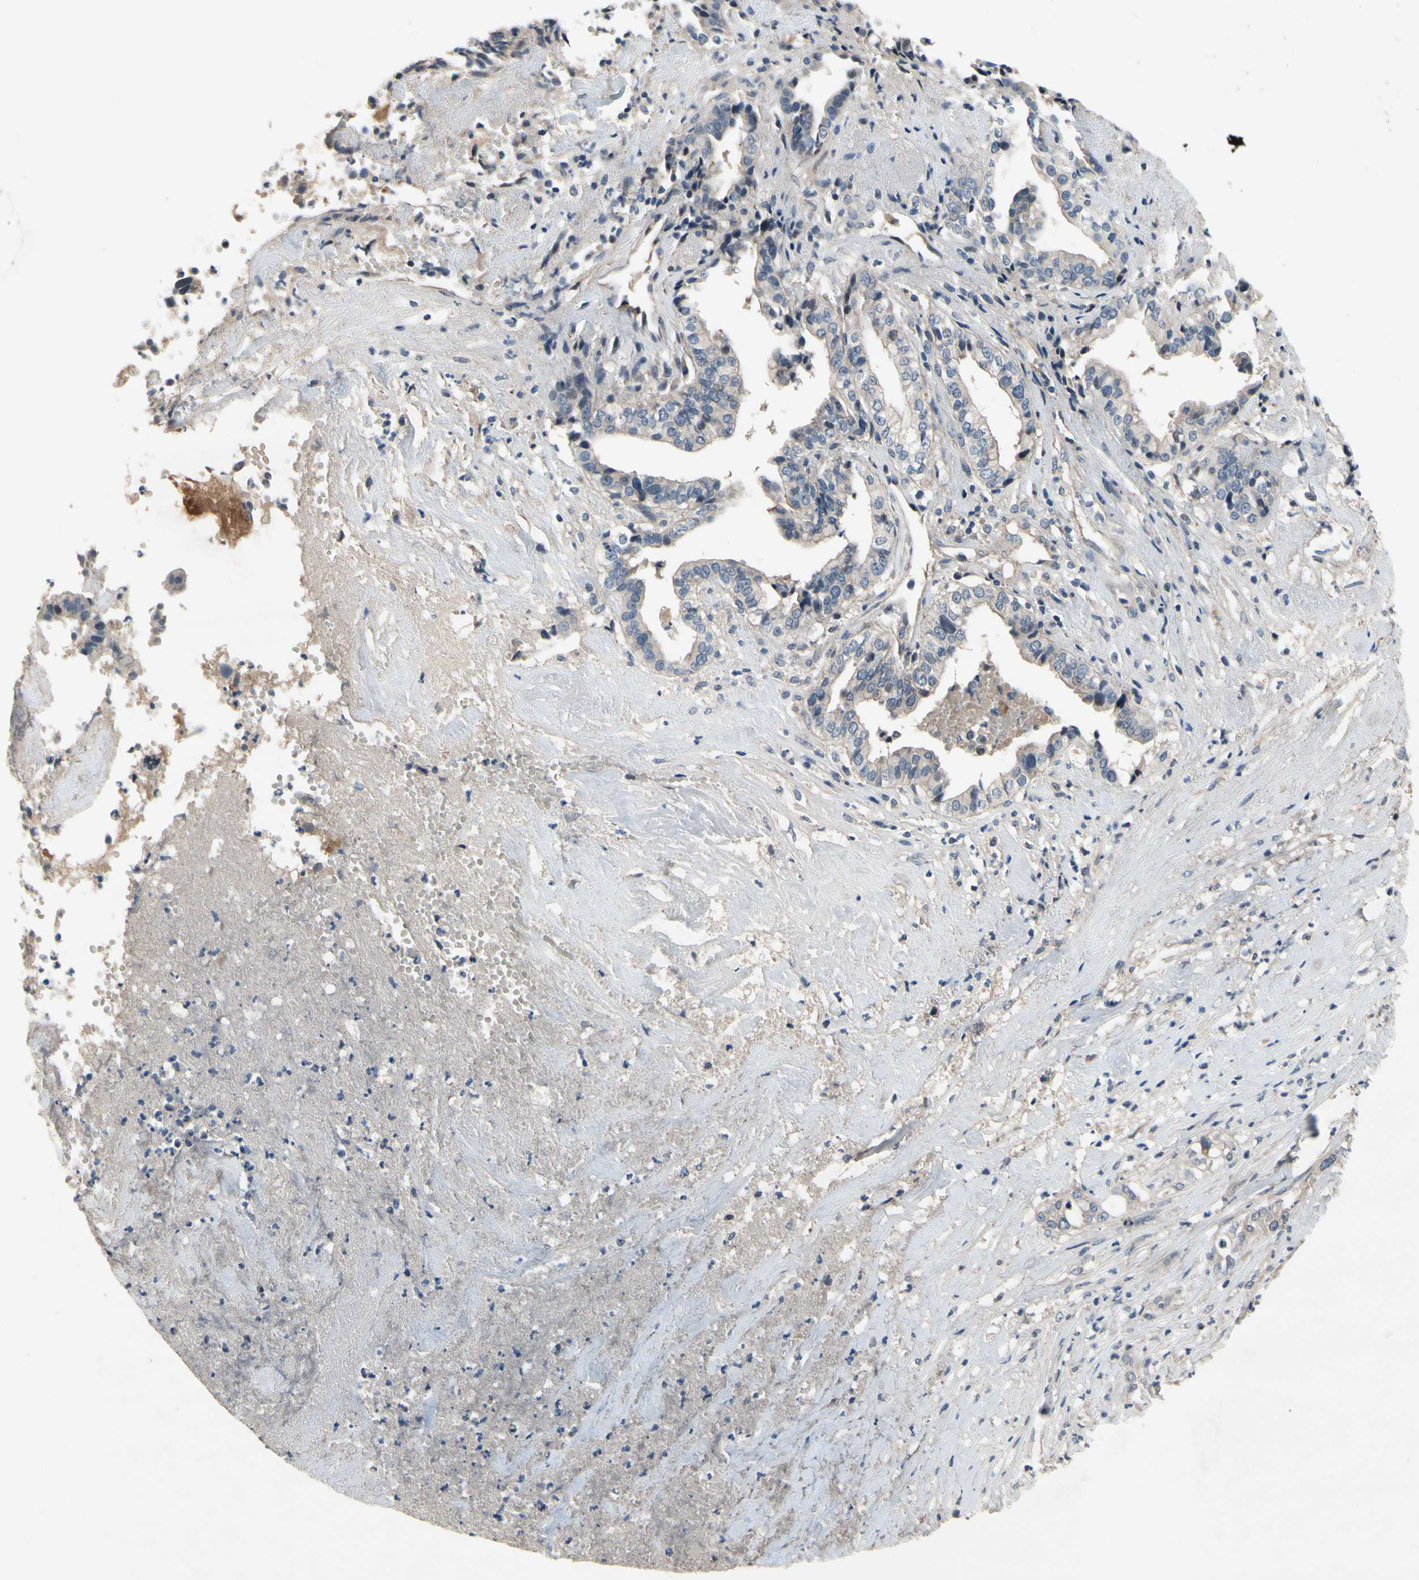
{"staining": {"intensity": "weak", "quantity": "<25%", "location": "cytoplasmic/membranous"}, "tissue": "liver cancer", "cell_type": "Tumor cells", "image_type": "cancer", "snomed": [{"axis": "morphology", "description": "Cholangiocarcinoma"}, {"axis": "topography", "description": "Liver"}], "caption": "Immunohistochemistry (IHC) image of neoplastic tissue: cholangiocarcinoma (liver) stained with DAB (3,3'-diaminobenzidine) shows no significant protein positivity in tumor cells.", "gene": "ICAM5", "patient": {"sex": "female", "age": 61}}